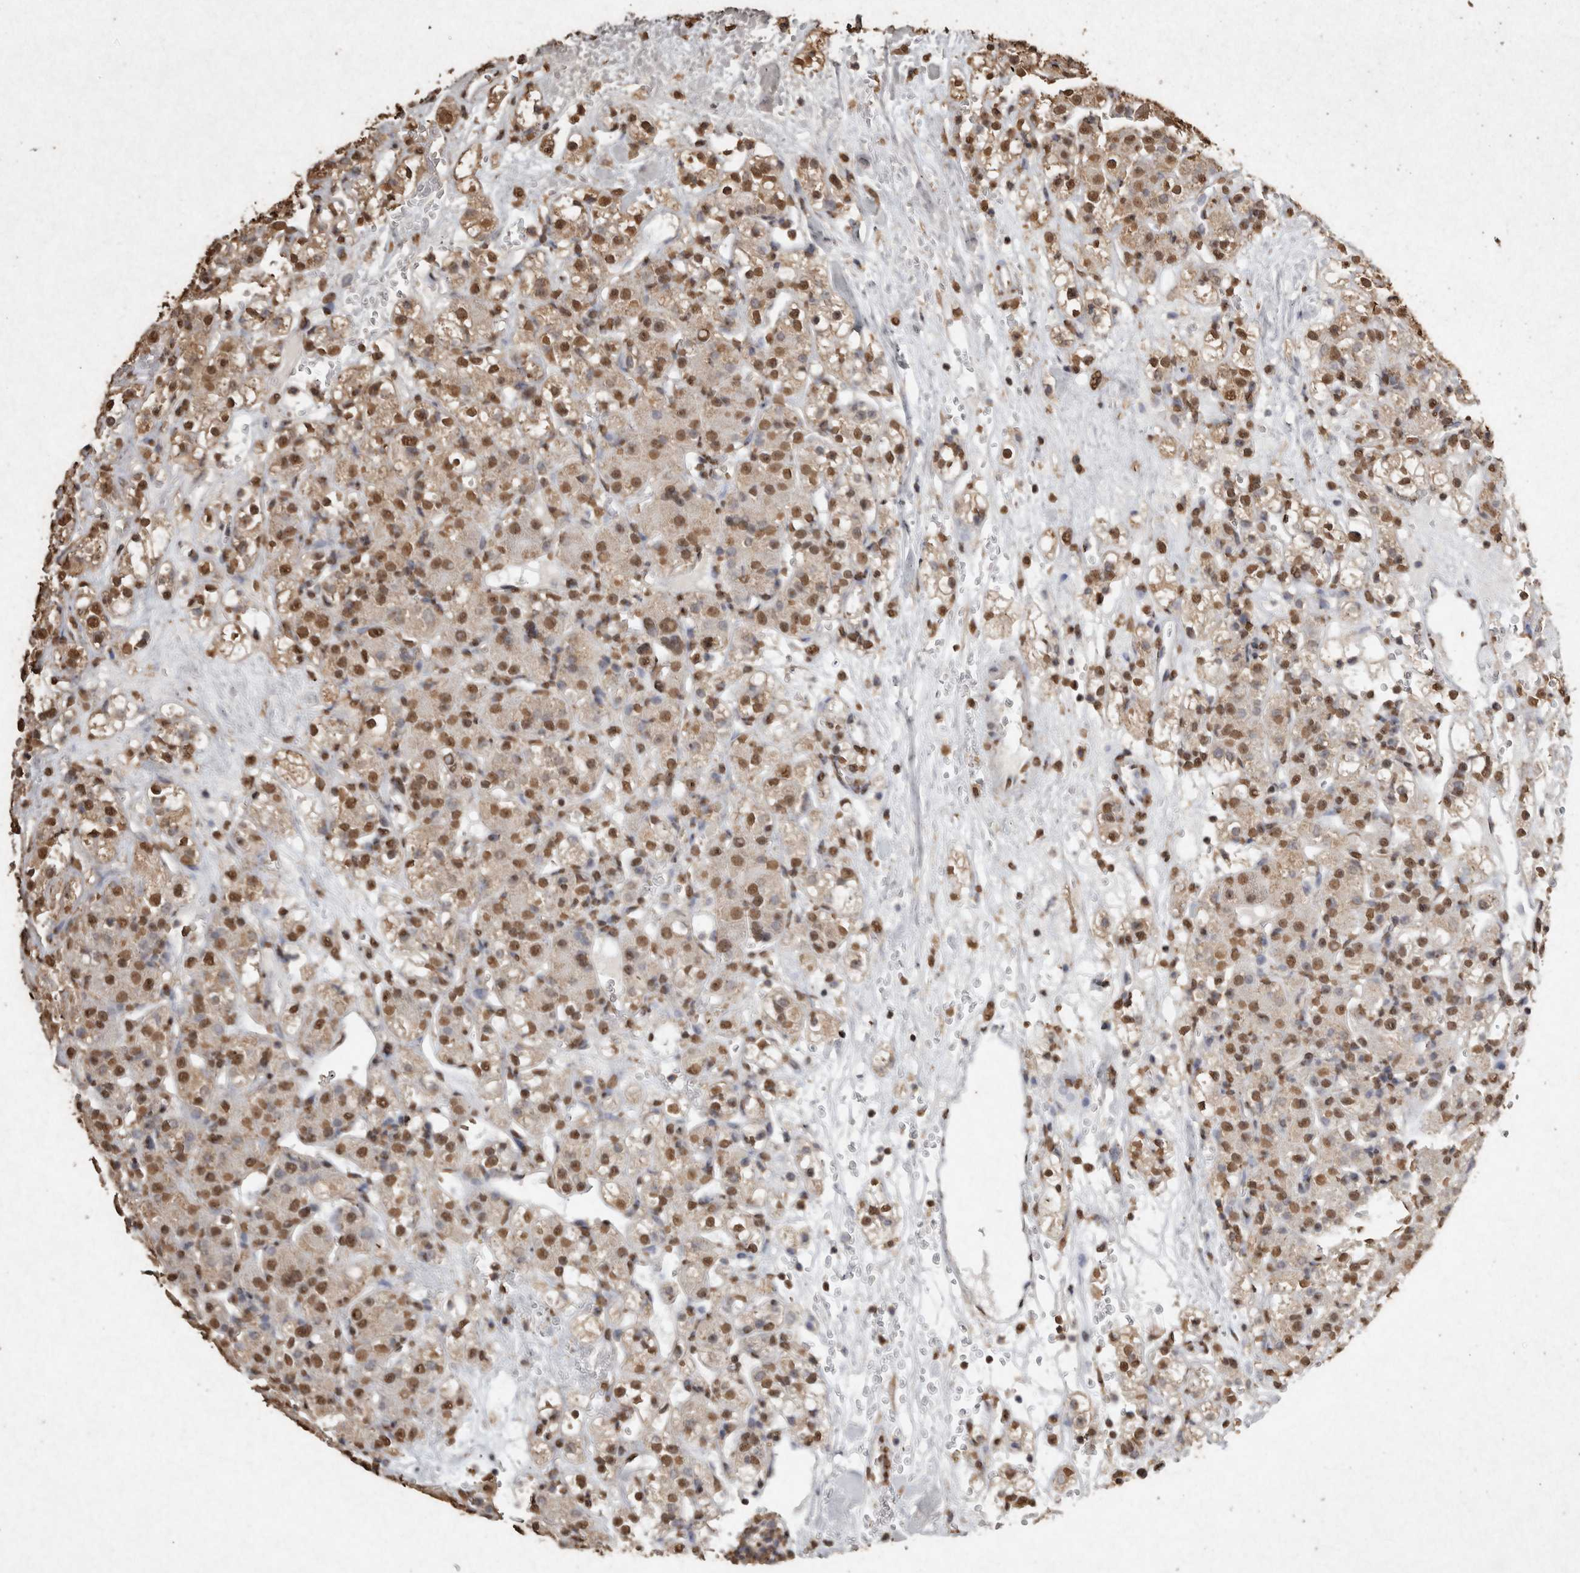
{"staining": {"intensity": "moderate", "quantity": ">75%", "location": "nuclear"}, "tissue": "renal cancer", "cell_type": "Tumor cells", "image_type": "cancer", "snomed": [{"axis": "morphology", "description": "Normal tissue, NOS"}, {"axis": "morphology", "description": "Adenocarcinoma, NOS"}, {"axis": "topography", "description": "Kidney"}], "caption": "This photomicrograph shows immunohistochemistry (IHC) staining of renal adenocarcinoma, with medium moderate nuclear expression in about >75% of tumor cells.", "gene": "FSTL3", "patient": {"sex": "male", "age": 61}}